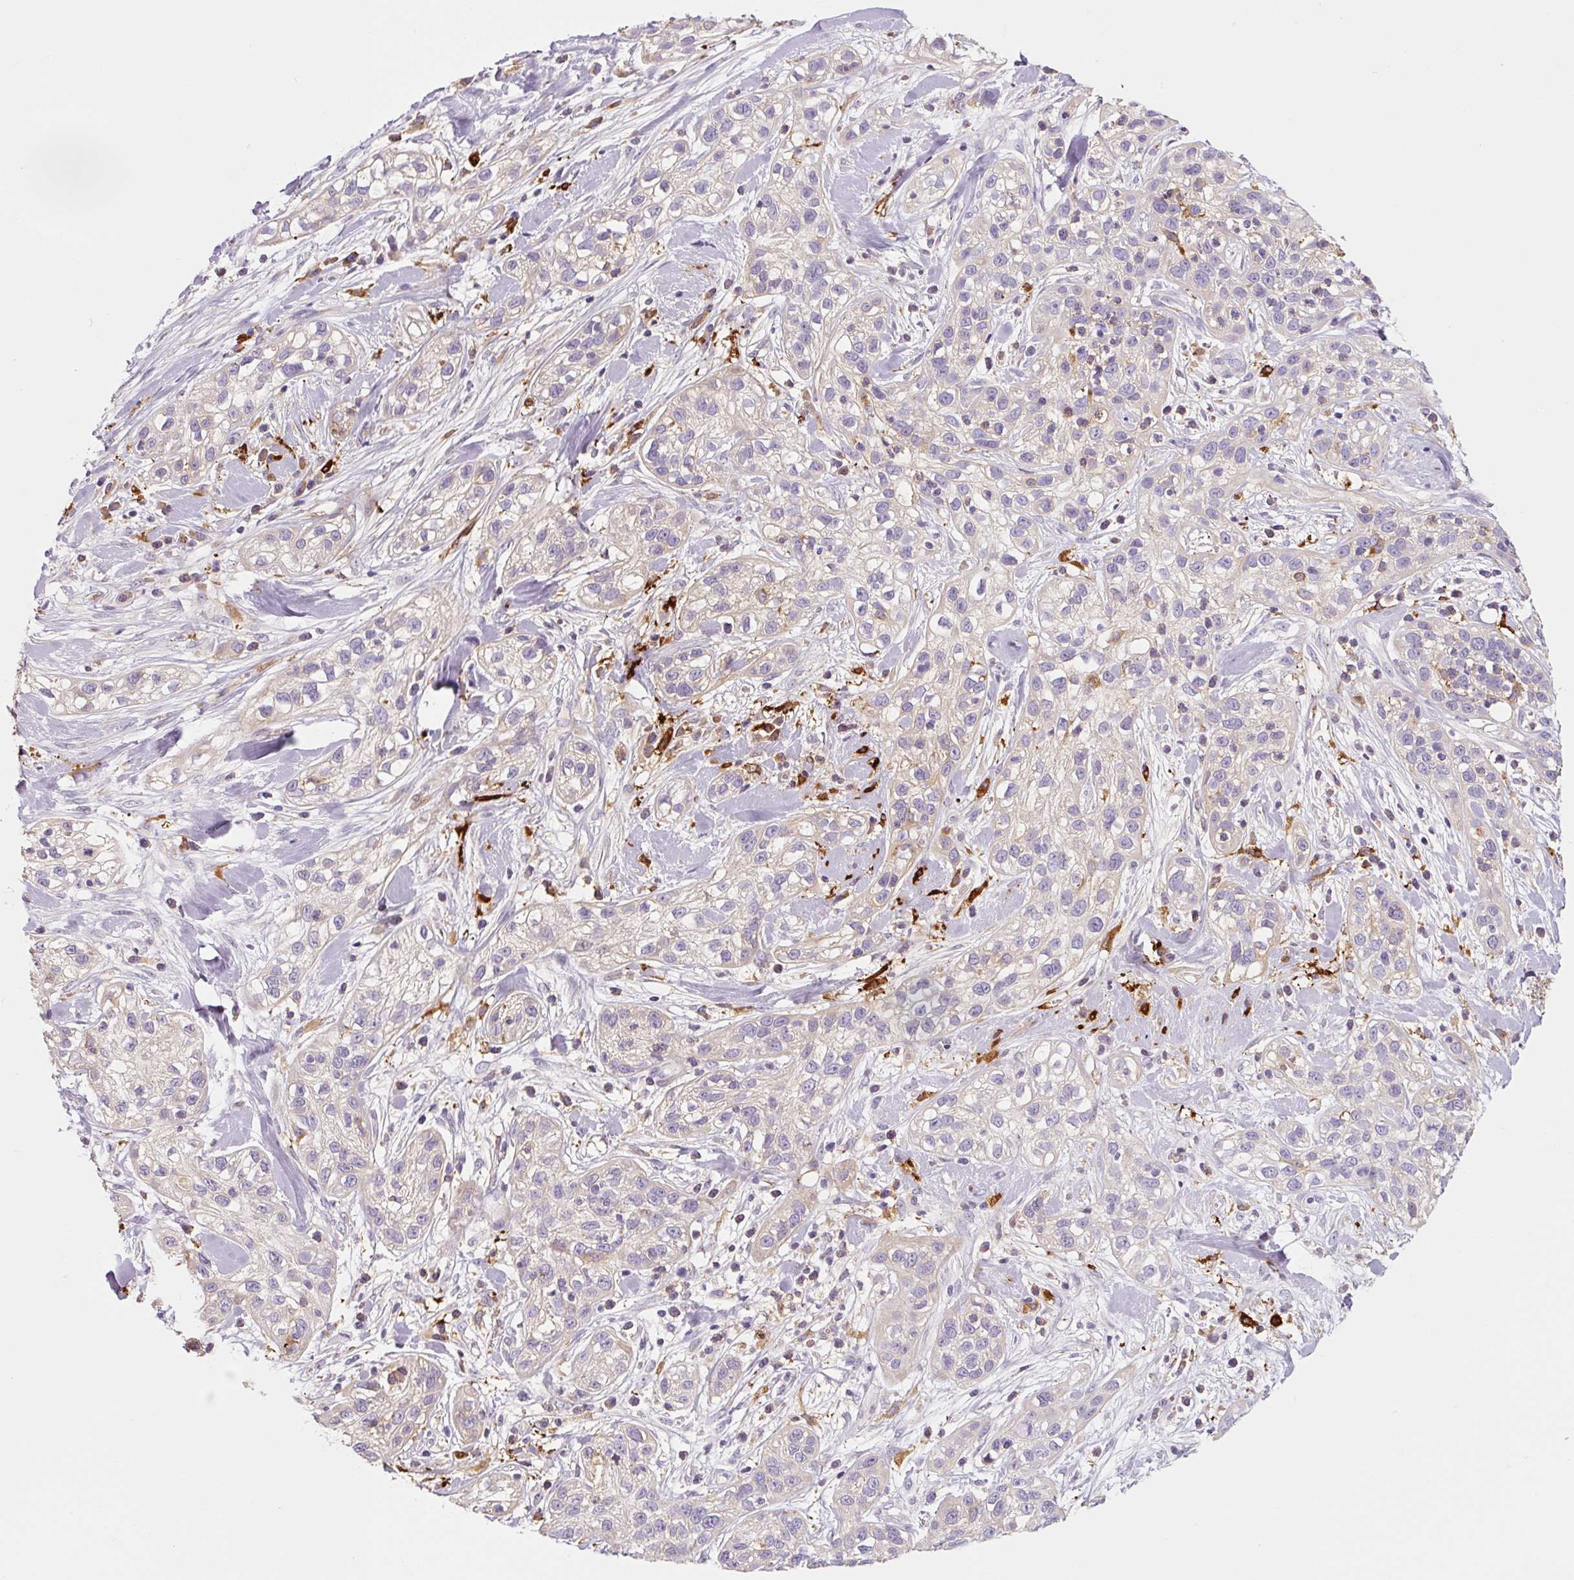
{"staining": {"intensity": "negative", "quantity": "none", "location": "none"}, "tissue": "skin cancer", "cell_type": "Tumor cells", "image_type": "cancer", "snomed": [{"axis": "morphology", "description": "Squamous cell carcinoma, NOS"}, {"axis": "topography", "description": "Skin"}], "caption": "IHC photomicrograph of skin cancer stained for a protein (brown), which demonstrates no expression in tumor cells.", "gene": "FUT10", "patient": {"sex": "male", "age": 82}}